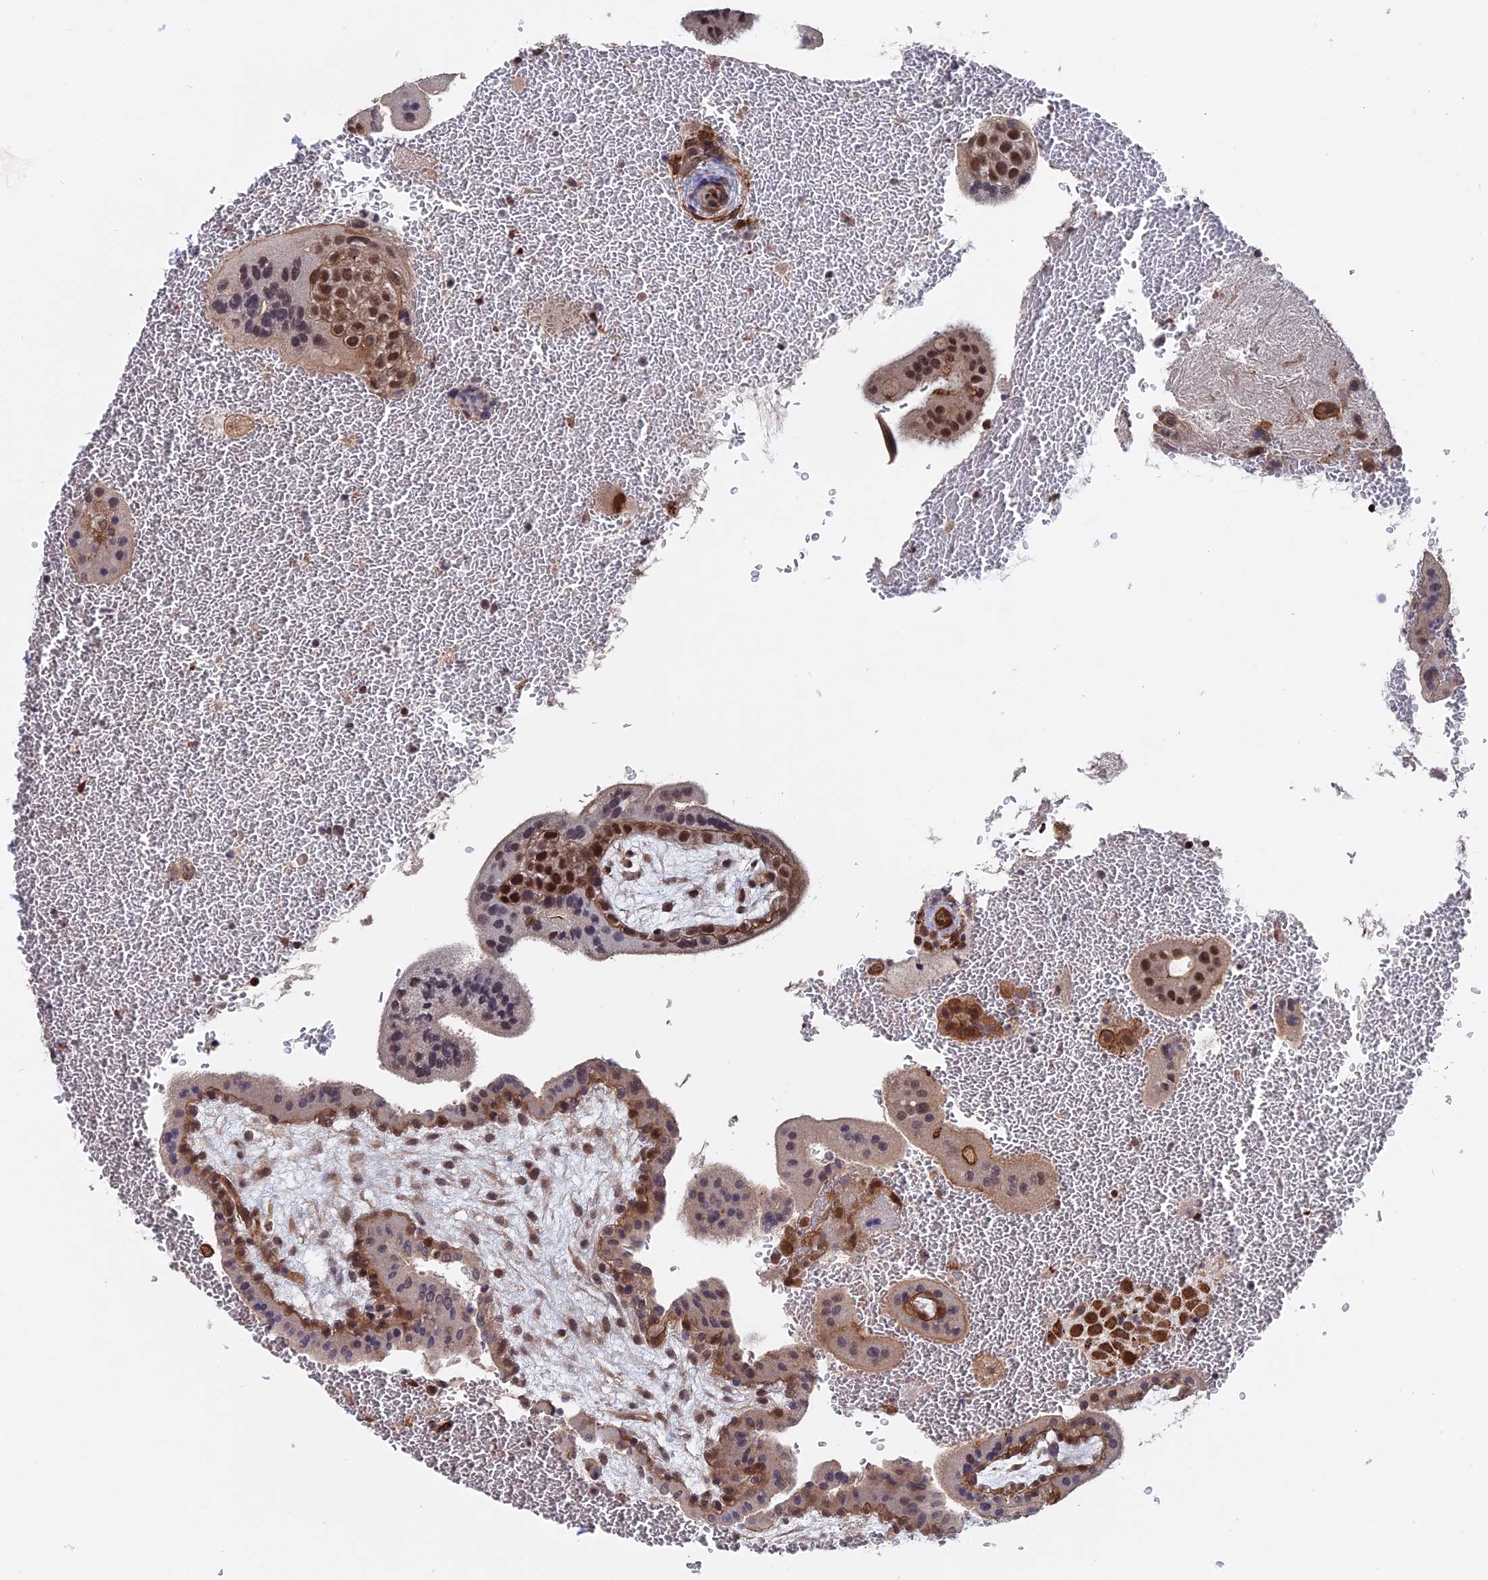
{"staining": {"intensity": "moderate", "quantity": "25%-75%", "location": "cytoplasmic/membranous,nuclear"}, "tissue": "placenta", "cell_type": "Trophoblastic cells", "image_type": "normal", "snomed": [{"axis": "morphology", "description": "Normal tissue, NOS"}, {"axis": "topography", "description": "Placenta"}], "caption": "Immunohistochemical staining of normal human placenta exhibits medium levels of moderate cytoplasmic/membranous,nuclear positivity in about 25%-75% of trophoblastic cells. Immunohistochemistry stains the protein of interest in brown and the nuclei are stained blue.", "gene": "NOSIP", "patient": {"sex": "female", "age": 35}}